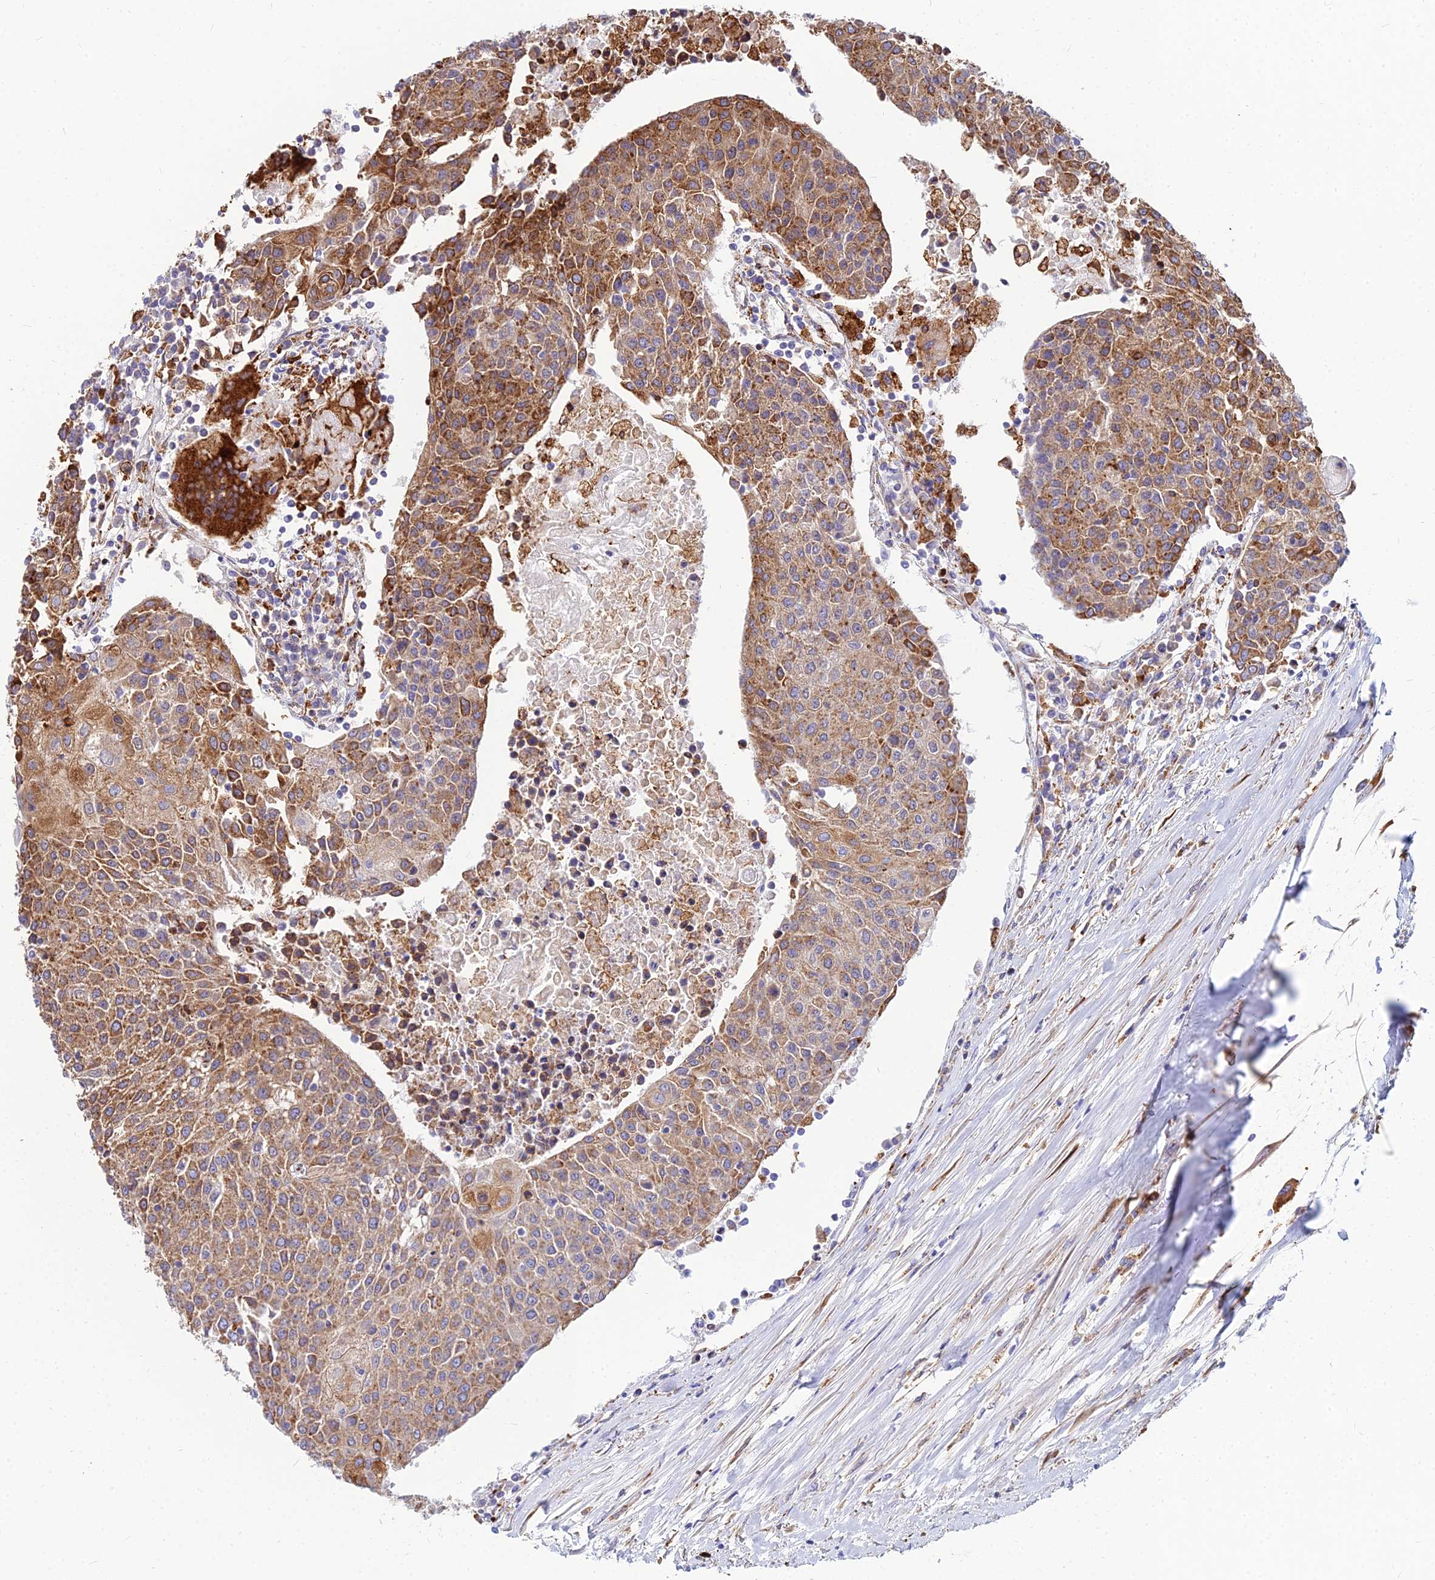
{"staining": {"intensity": "moderate", "quantity": ">75%", "location": "cytoplasmic/membranous"}, "tissue": "urothelial cancer", "cell_type": "Tumor cells", "image_type": "cancer", "snomed": [{"axis": "morphology", "description": "Urothelial carcinoma, High grade"}, {"axis": "topography", "description": "Urinary bladder"}], "caption": "Urothelial cancer stained for a protein (brown) reveals moderate cytoplasmic/membranous positive expression in about >75% of tumor cells.", "gene": "CCT6B", "patient": {"sex": "female", "age": 85}}